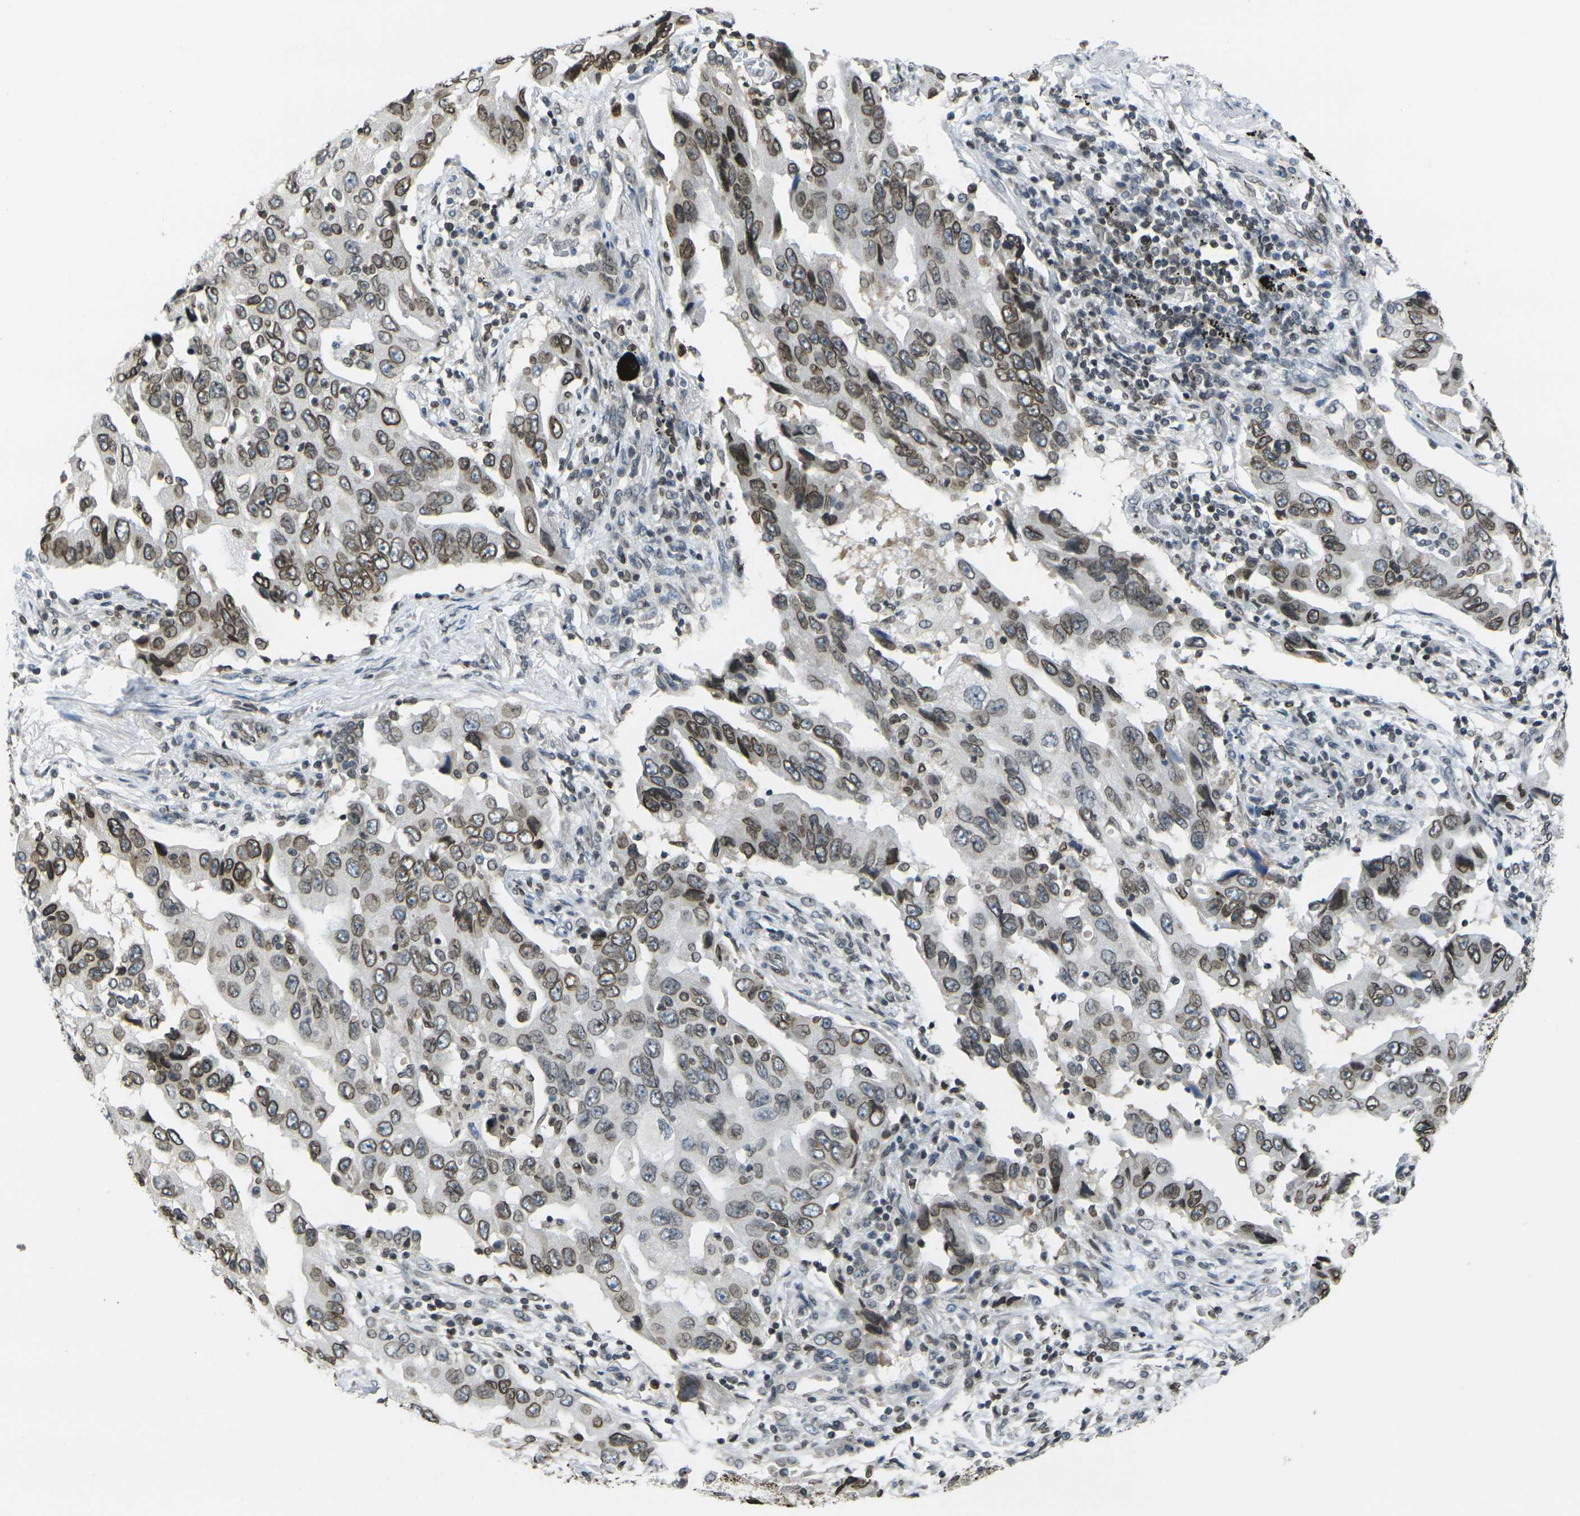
{"staining": {"intensity": "moderate", "quantity": ">75%", "location": "cytoplasmic/membranous,nuclear"}, "tissue": "lung cancer", "cell_type": "Tumor cells", "image_type": "cancer", "snomed": [{"axis": "morphology", "description": "Adenocarcinoma, NOS"}, {"axis": "topography", "description": "Lung"}], "caption": "The immunohistochemical stain highlights moderate cytoplasmic/membranous and nuclear positivity in tumor cells of lung adenocarcinoma tissue.", "gene": "BRDT", "patient": {"sex": "female", "age": 65}}